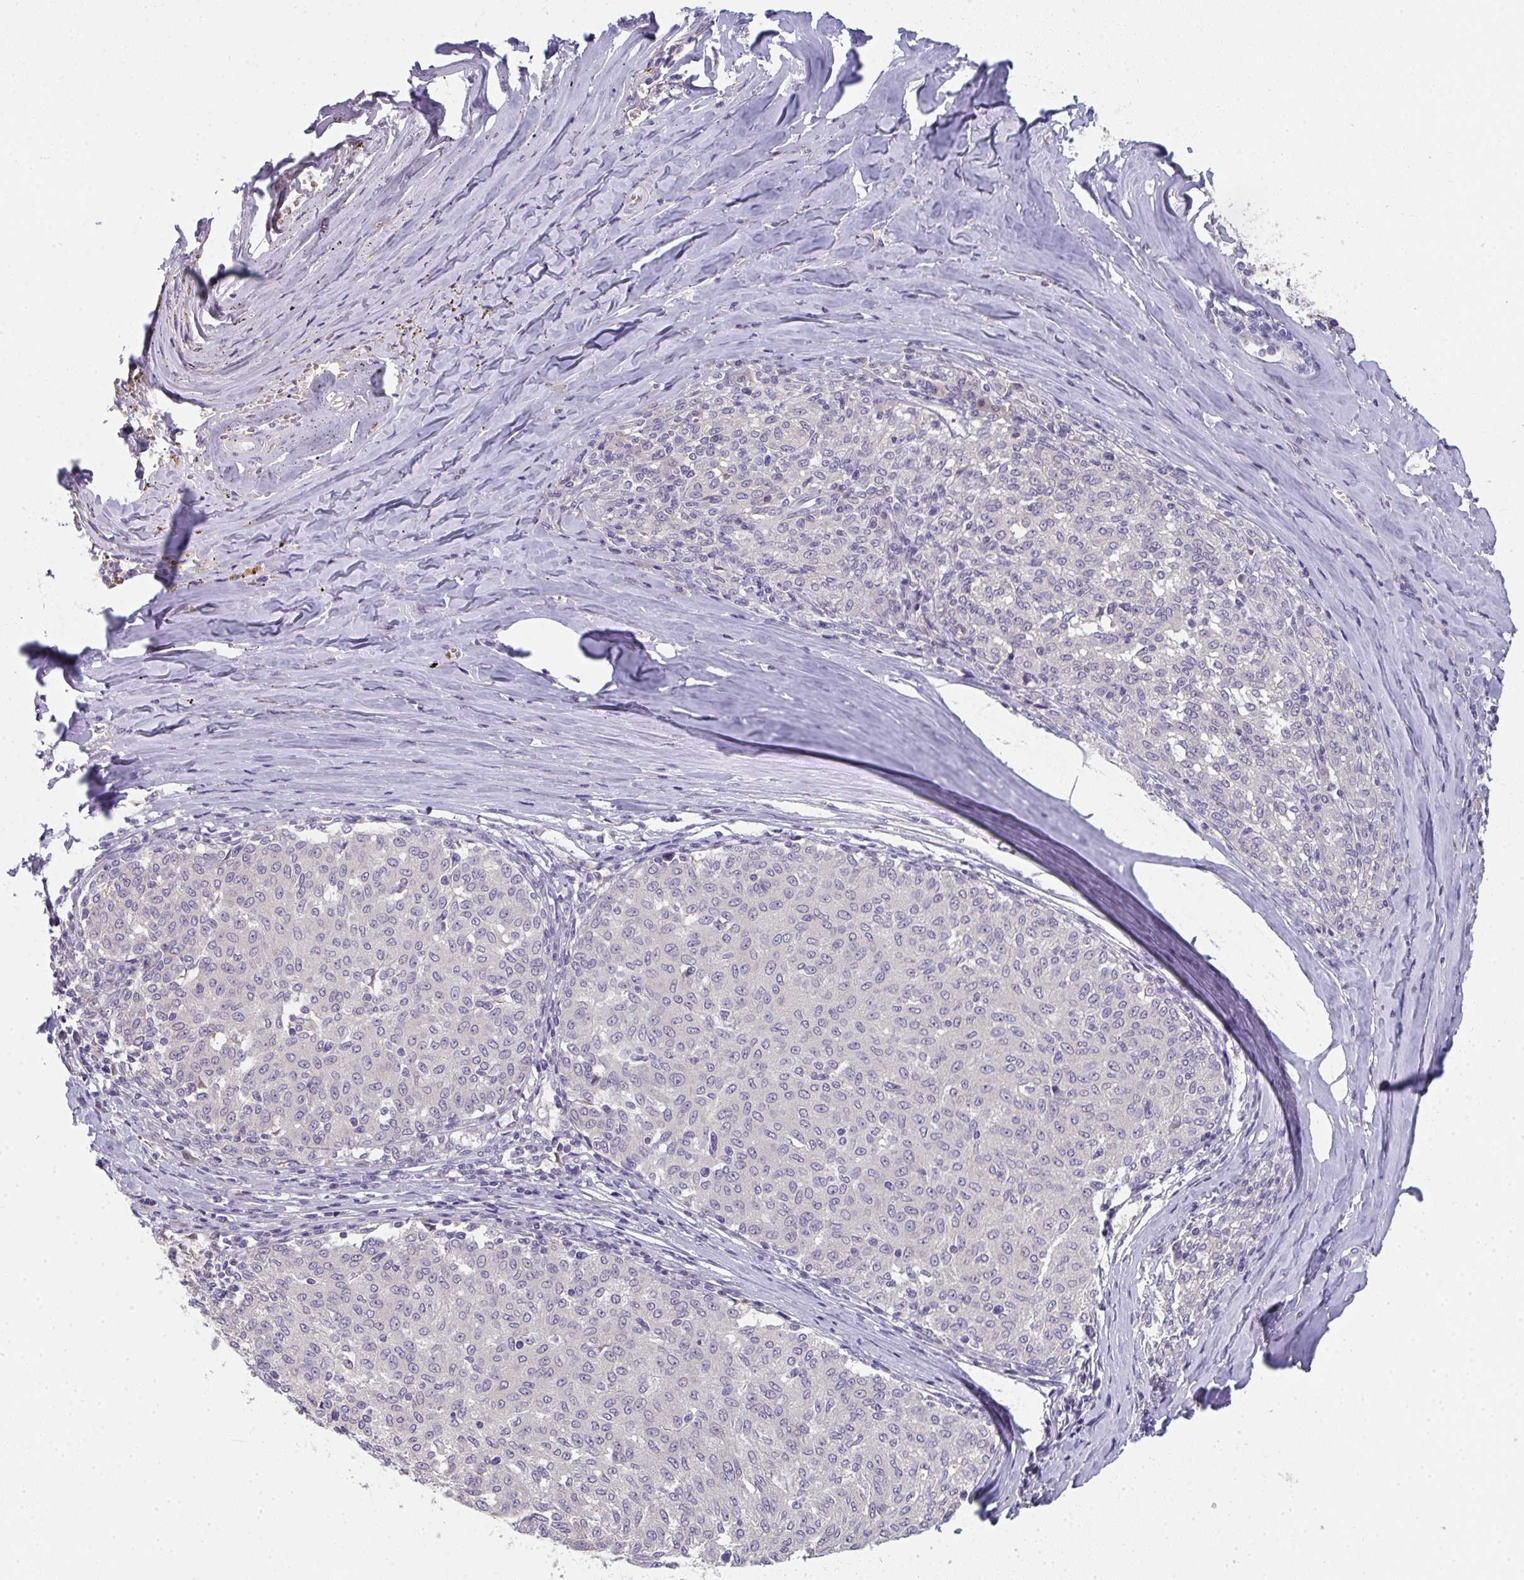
{"staining": {"intensity": "negative", "quantity": "none", "location": "none"}, "tissue": "melanoma", "cell_type": "Tumor cells", "image_type": "cancer", "snomed": [{"axis": "morphology", "description": "Malignant melanoma, NOS"}, {"axis": "topography", "description": "Skin"}], "caption": "Human malignant melanoma stained for a protein using immunohistochemistry (IHC) reveals no staining in tumor cells.", "gene": "RIOK1", "patient": {"sex": "female", "age": 72}}